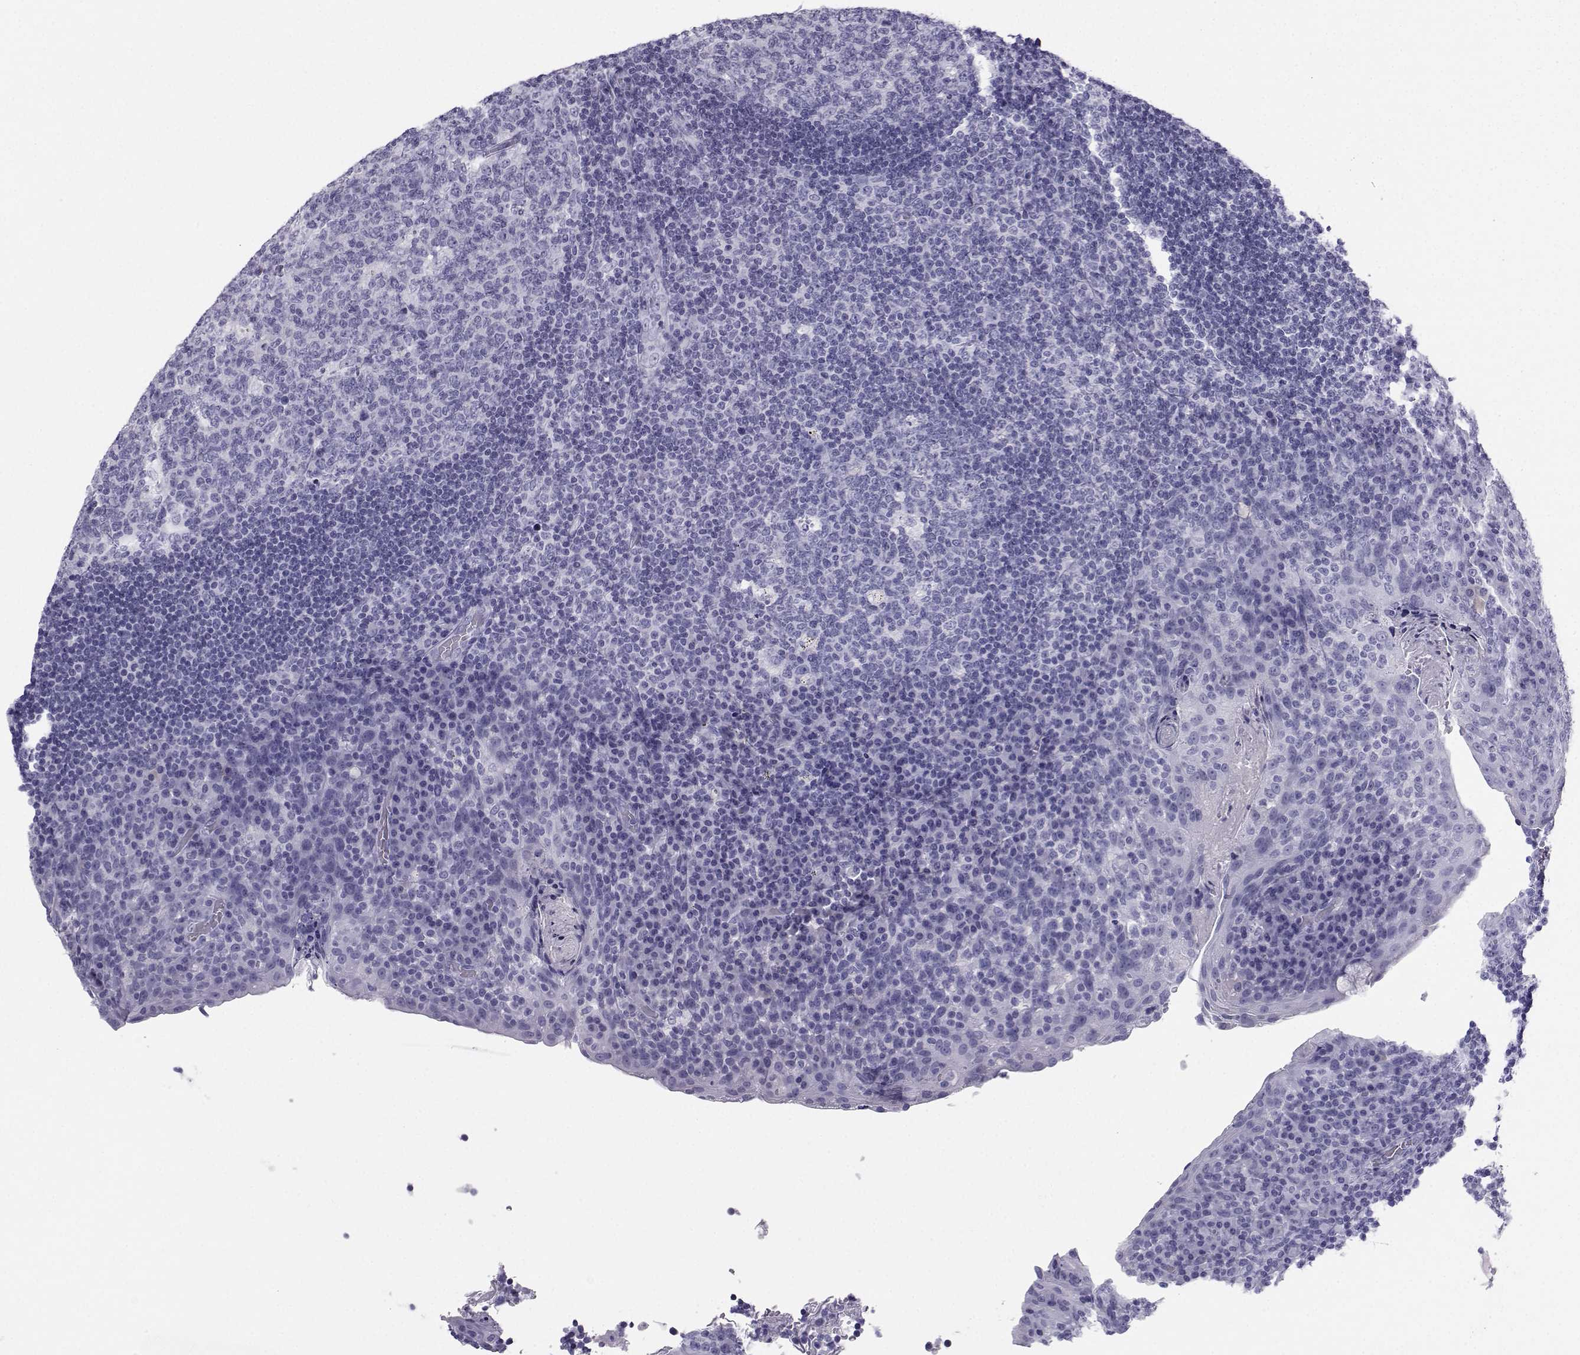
{"staining": {"intensity": "negative", "quantity": "none", "location": "none"}, "tissue": "tonsil", "cell_type": "Germinal center cells", "image_type": "normal", "snomed": [{"axis": "morphology", "description": "Normal tissue, NOS"}, {"axis": "topography", "description": "Tonsil"}], "caption": "Tonsil was stained to show a protein in brown. There is no significant positivity in germinal center cells. (Brightfield microscopy of DAB immunohistochemistry at high magnification).", "gene": "SST", "patient": {"sex": "male", "age": 17}}